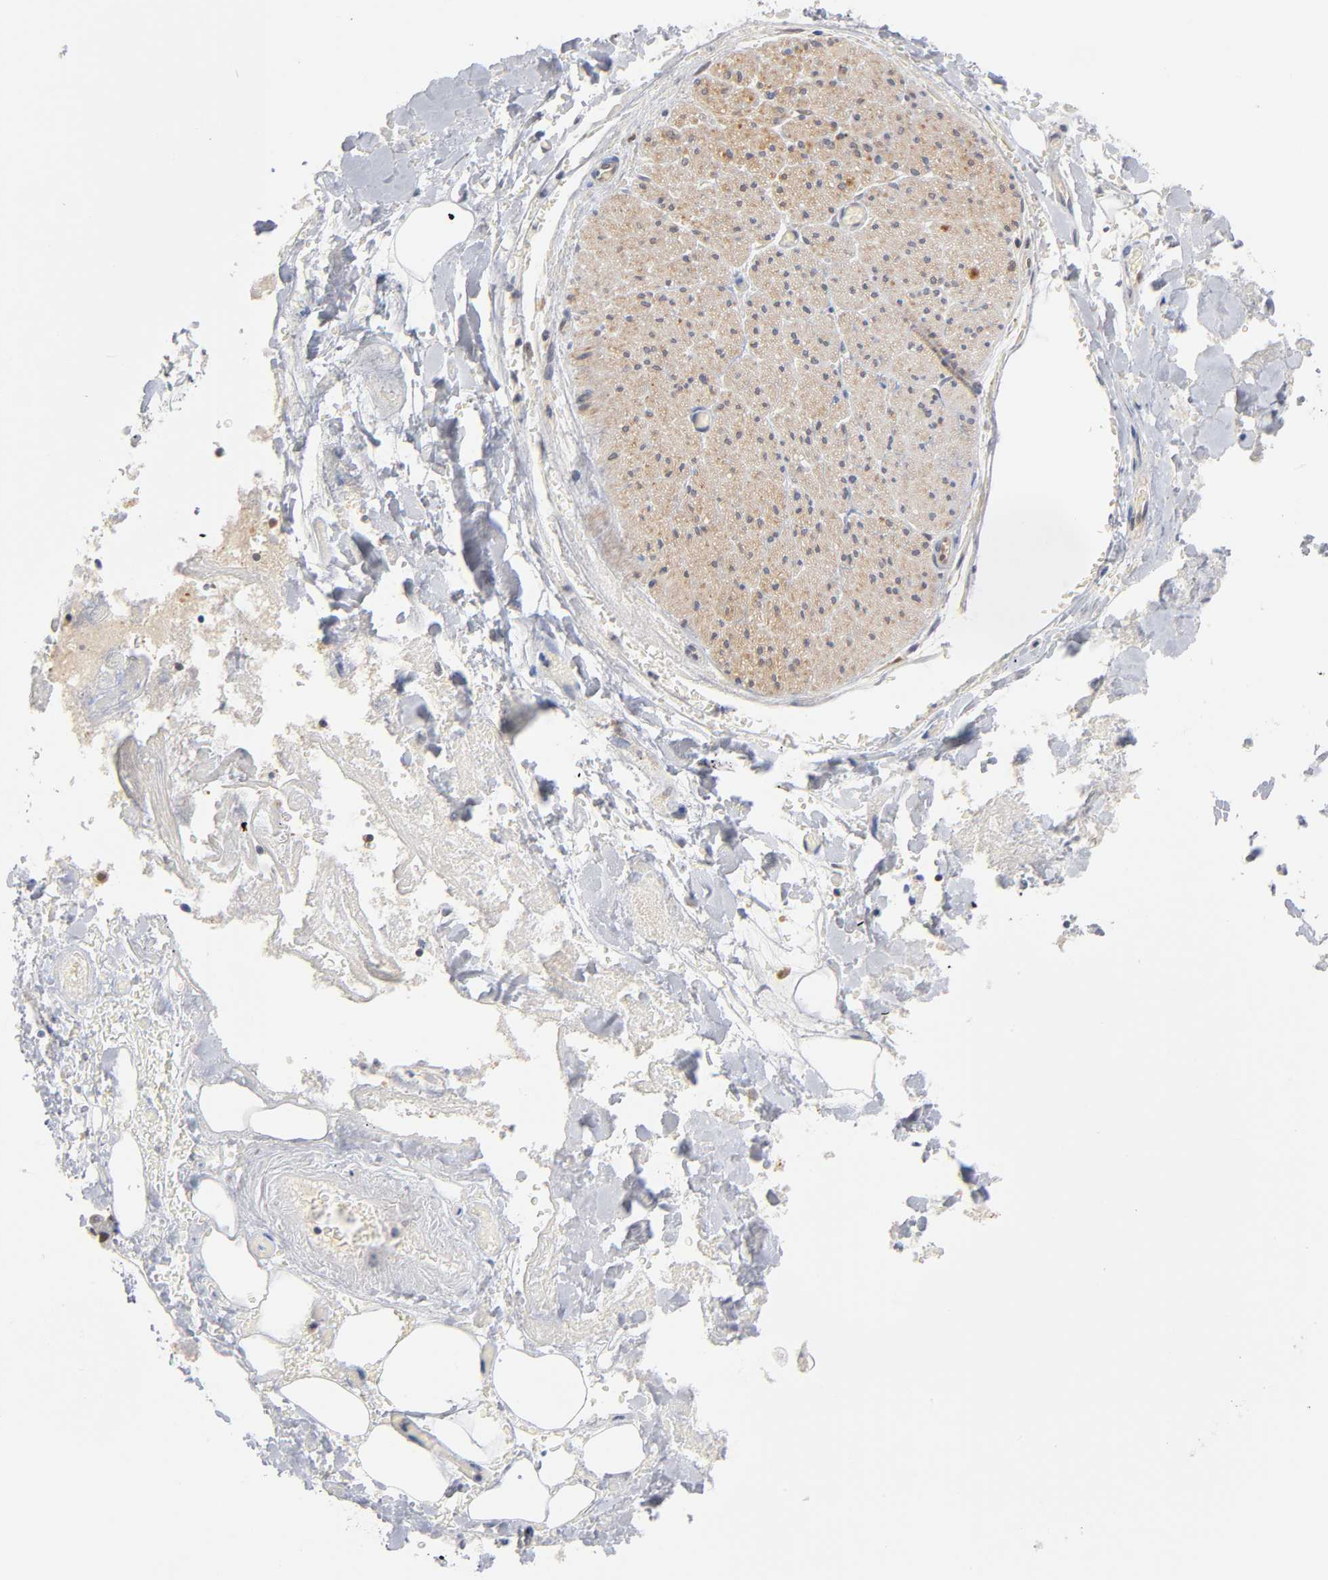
{"staining": {"intensity": "negative", "quantity": "none", "location": "none"}, "tissue": "adipose tissue", "cell_type": "Adipocytes", "image_type": "normal", "snomed": [{"axis": "morphology", "description": "Normal tissue, NOS"}, {"axis": "morphology", "description": "Cholangiocarcinoma"}, {"axis": "topography", "description": "Liver"}, {"axis": "topography", "description": "Peripheral nerve tissue"}], "caption": "A high-resolution photomicrograph shows immunohistochemistry (IHC) staining of benign adipose tissue, which displays no significant expression in adipocytes.", "gene": "DFFB", "patient": {"sex": "male", "age": 50}}